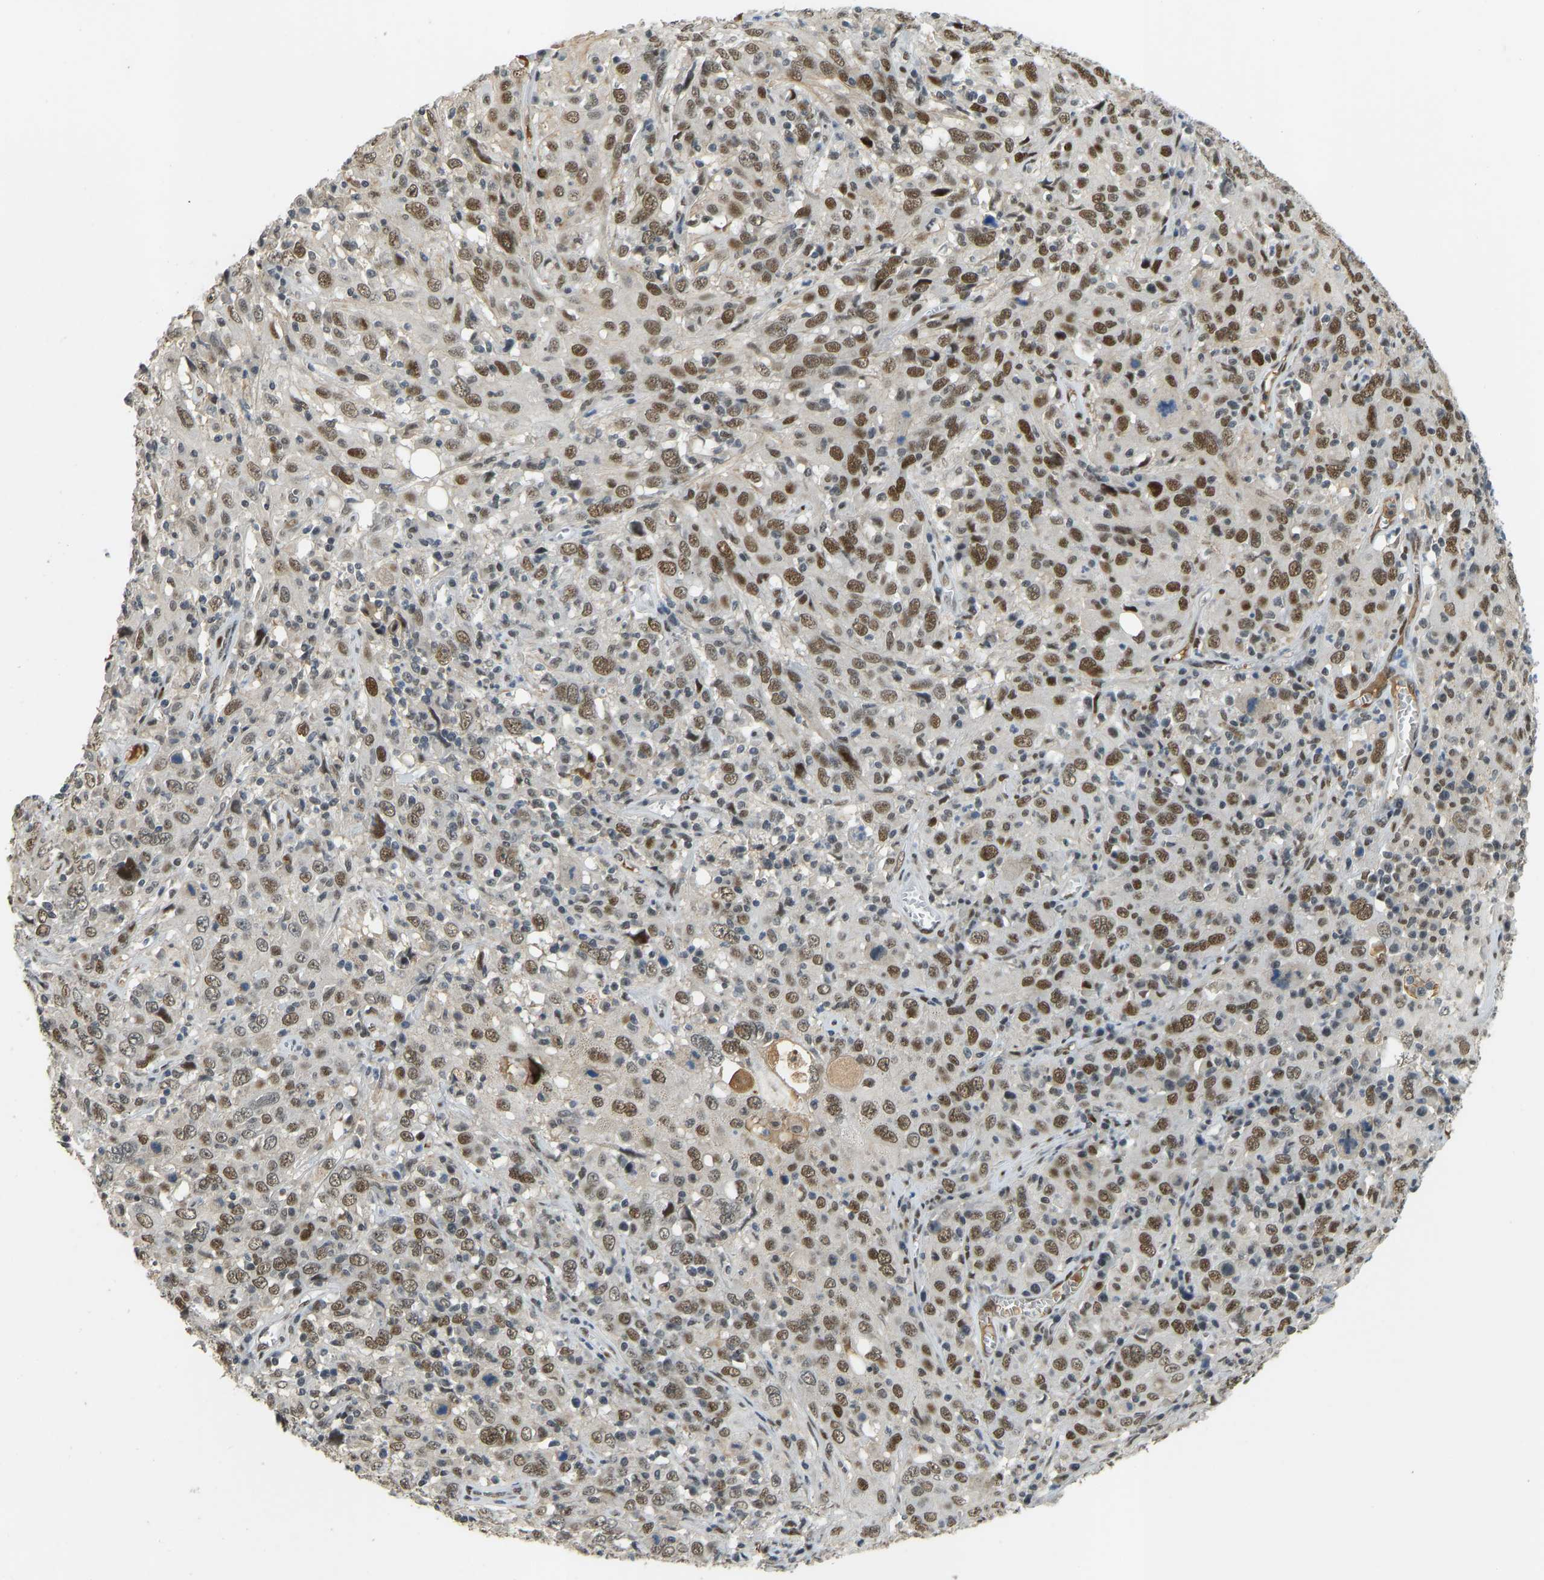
{"staining": {"intensity": "moderate", "quantity": ">75%", "location": "nuclear"}, "tissue": "cervical cancer", "cell_type": "Tumor cells", "image_type": "cancer", "snomed": [{"axis": "morphology", "description": "Squamous cell carcinoma, NOS"}, {"axis": "topography", "description": "Cervix"}], "caption": "A histopathology image showing moderate nuclear positivity in about >75% of tumor cells in cervical cancer, as visualized by brown immunohistochemical staining.", "gene": "FOXK1", "patient": {"sex": "female", "age": 46}}